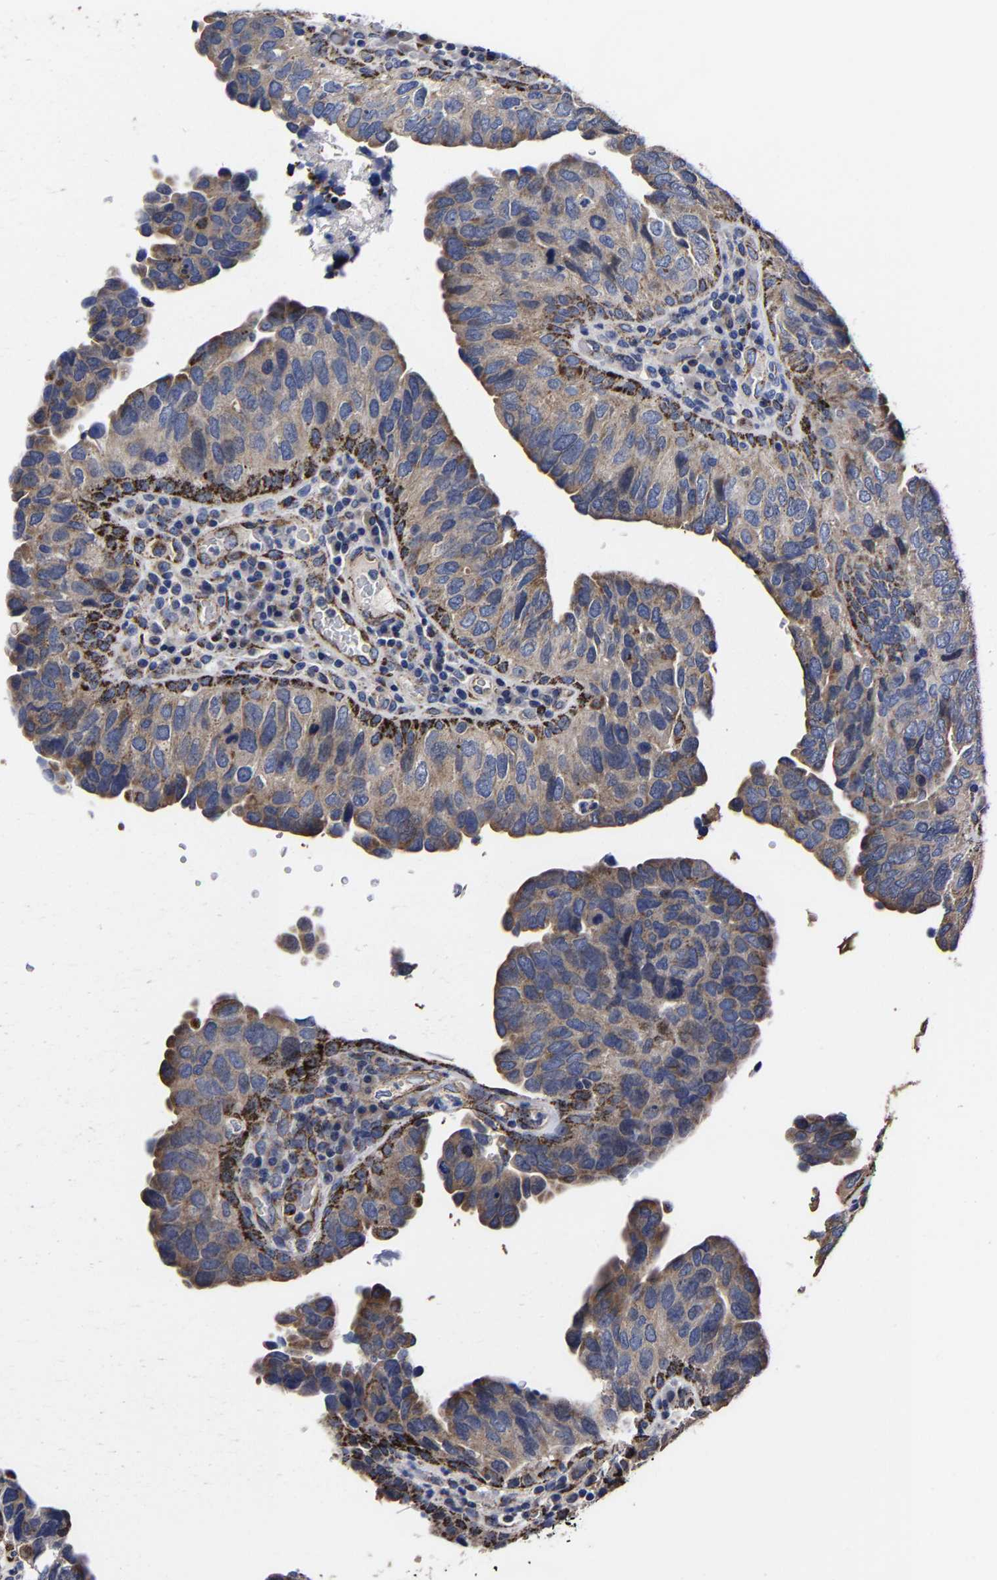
{"staining": {"intensity": "strong", "quantity": "<25%", "location": "cytoplasmic/membranous"}, "tissue": "urothelial cancer", "cell_type": "Tumor cells", "image_type": "cancer", "snomed": [{"axis": "morphology", "description": "Urothelial carcinoma, High grade"}, {"axis": "topography", "description": "Urinary bladder"}], "caption": "Immunohistochemistry image of neoplastic tissue: urothelial cancer stained using immunohistochemistry (IHC) shows medium levels of strong protein expression localized specifically in the cytoplasmic/membranous of tumor cells, appearing as a cytoplasmic/membranous brown color.", "gene": "AASS", "patient": {"sex": "female", "age": 82}}